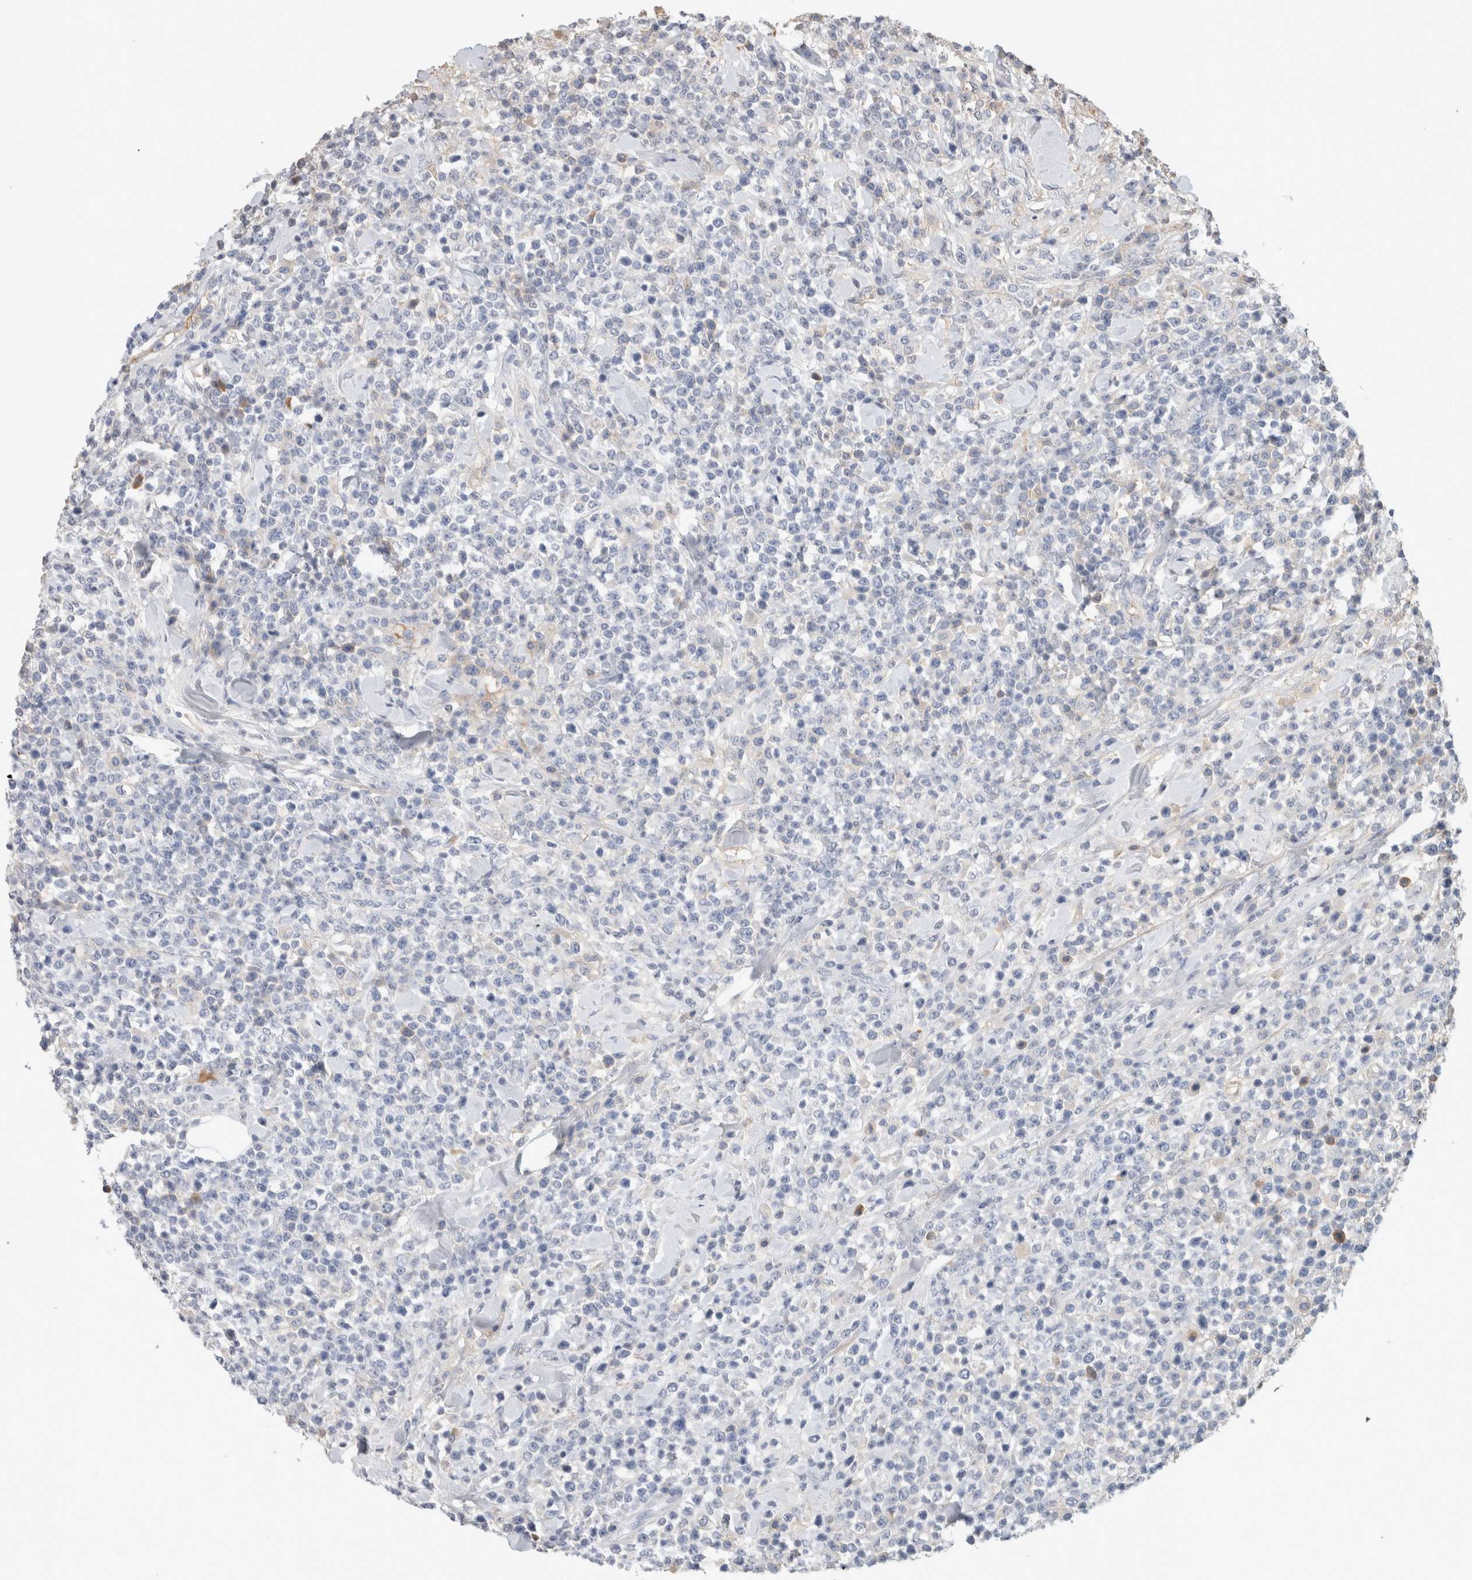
{"staining": {"intensity": "negative", "quantity": "none", "location": "none"}, "tissue": "lymphoma", "cell_type": "Tumor cells", "image_type": "cancer", "snomed": [{"axis": "morphology", "description": "Malignant lymphoma, non-Hodgkin's type, High grade"}, {"axis": "topography", "description": "Colon"}], "caption": "This is an immunohistochemistry image of malignant lymphoma, non-Hodgkin's type (high-grade). There is no positivity in tumor cells.", "gene": "SCGB1A1", "patient": {"sex": "female", "age": 53}}